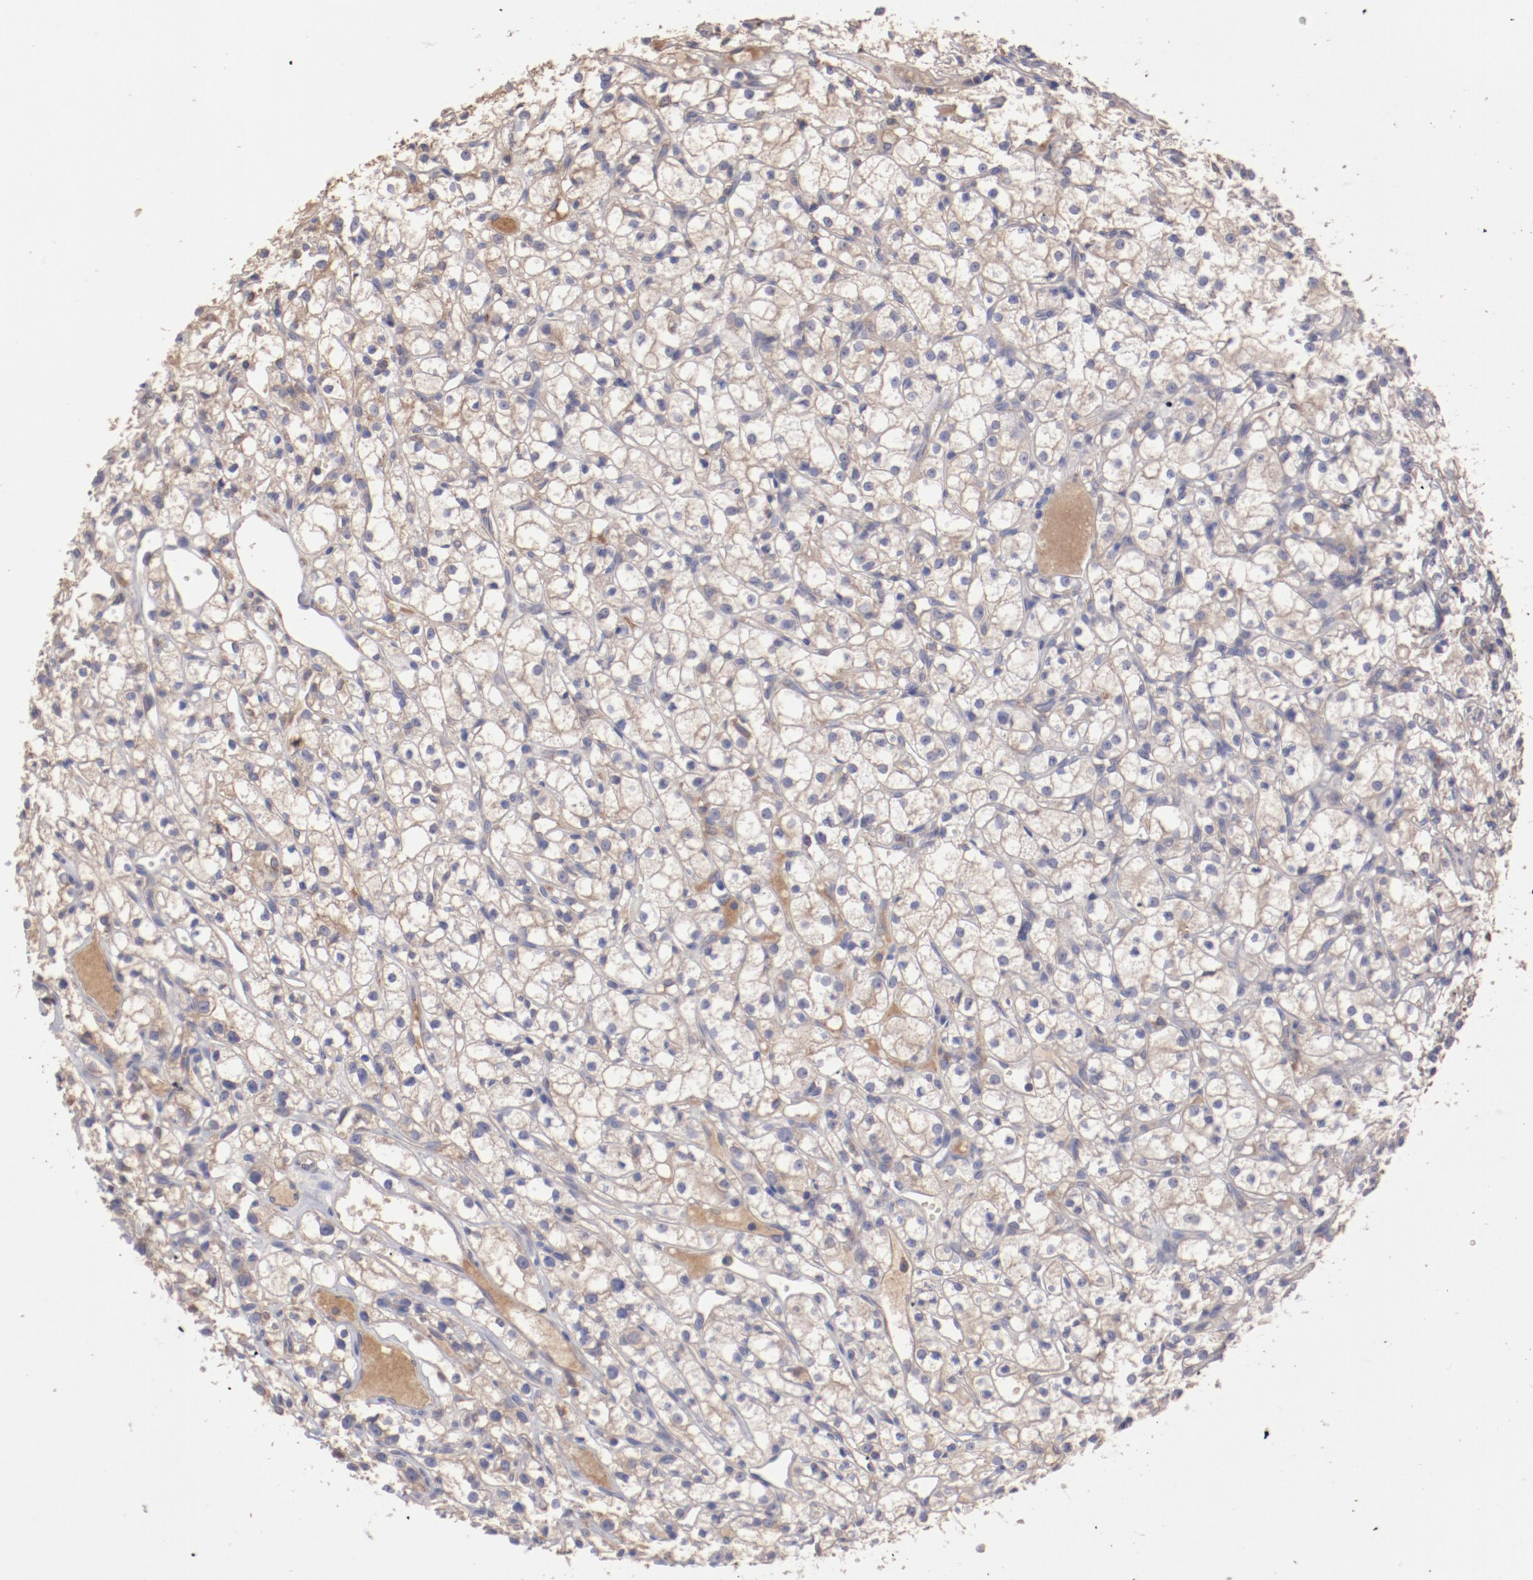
{"staining": {"intensity": "weak", "quantity": "25%-75%", "location": "cytoplasmic/membranous"}, "tissue": "renal cancer", "cell_type": "Tumor cells", "image_type": "cancer", "snomed": [{"axis": "morphology", "description": "Adenocarcinoma, NOS"}, {"axis": "topography", "description": "Kidney"}], "caption": "Immunohistochemical staining of human adenocarcinoma (renal) reveals weak cytoplasmic/membranous protein staining in about 25%-75% of tumor cells.", "gene": "NFKBIE", "patient": {"sex": "male", "age": 61}}